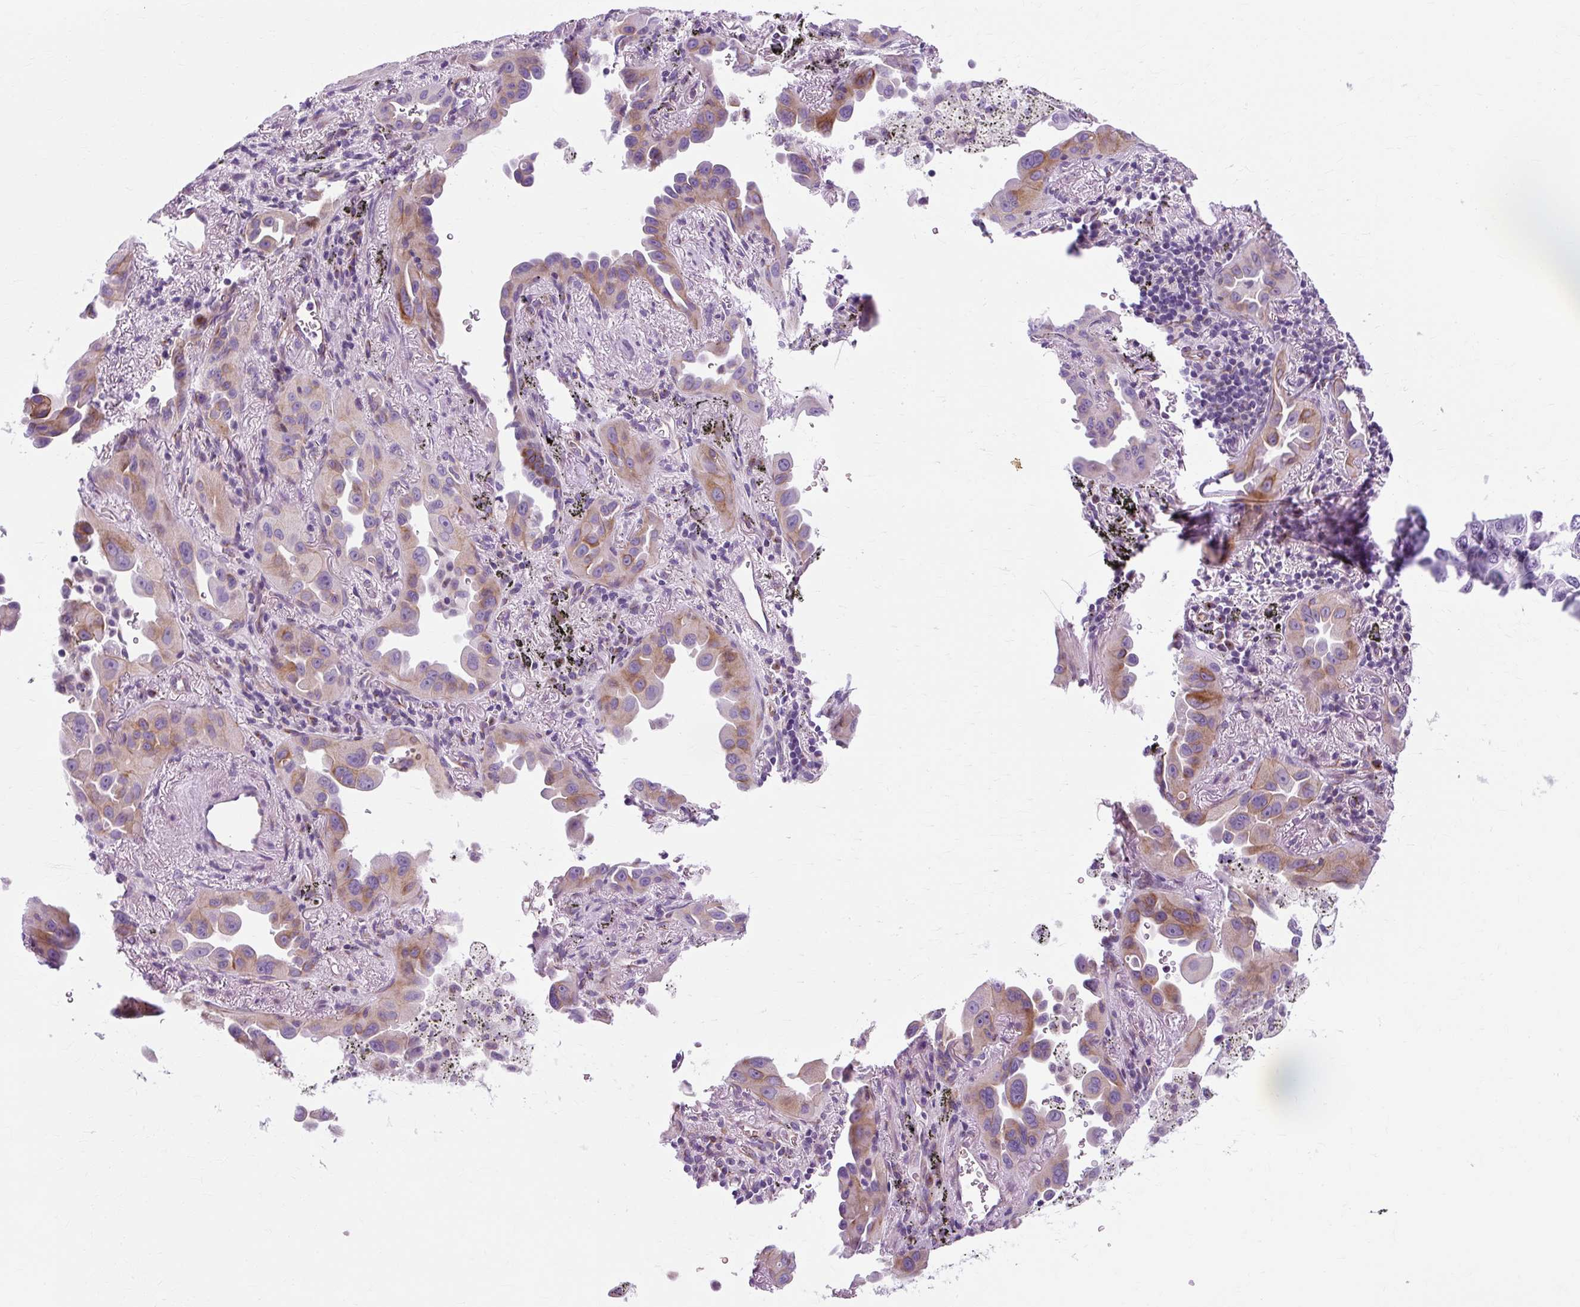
{"staining": {"intensity": "moderate", "quantity": "<25%", "location": "cytoplasmic/membranous"}, "tissue": "lung cancer", "cell_type": "Tumor cells", "image_type": "cancer", "snomed": [{"axis": "morphology", "description": "Adenocarcinoma, NOS"}, {"axis": "topography", "description": "Lung"}], "caption": "Adenocarcinoma (lung) tissue shows moderate cytoplasmic/membranous staining in about <25% of tumor cells, visualized by immunohistochemistry.", "gene": "TMEM89", "patient": {"sex": "male", "age": 68}}